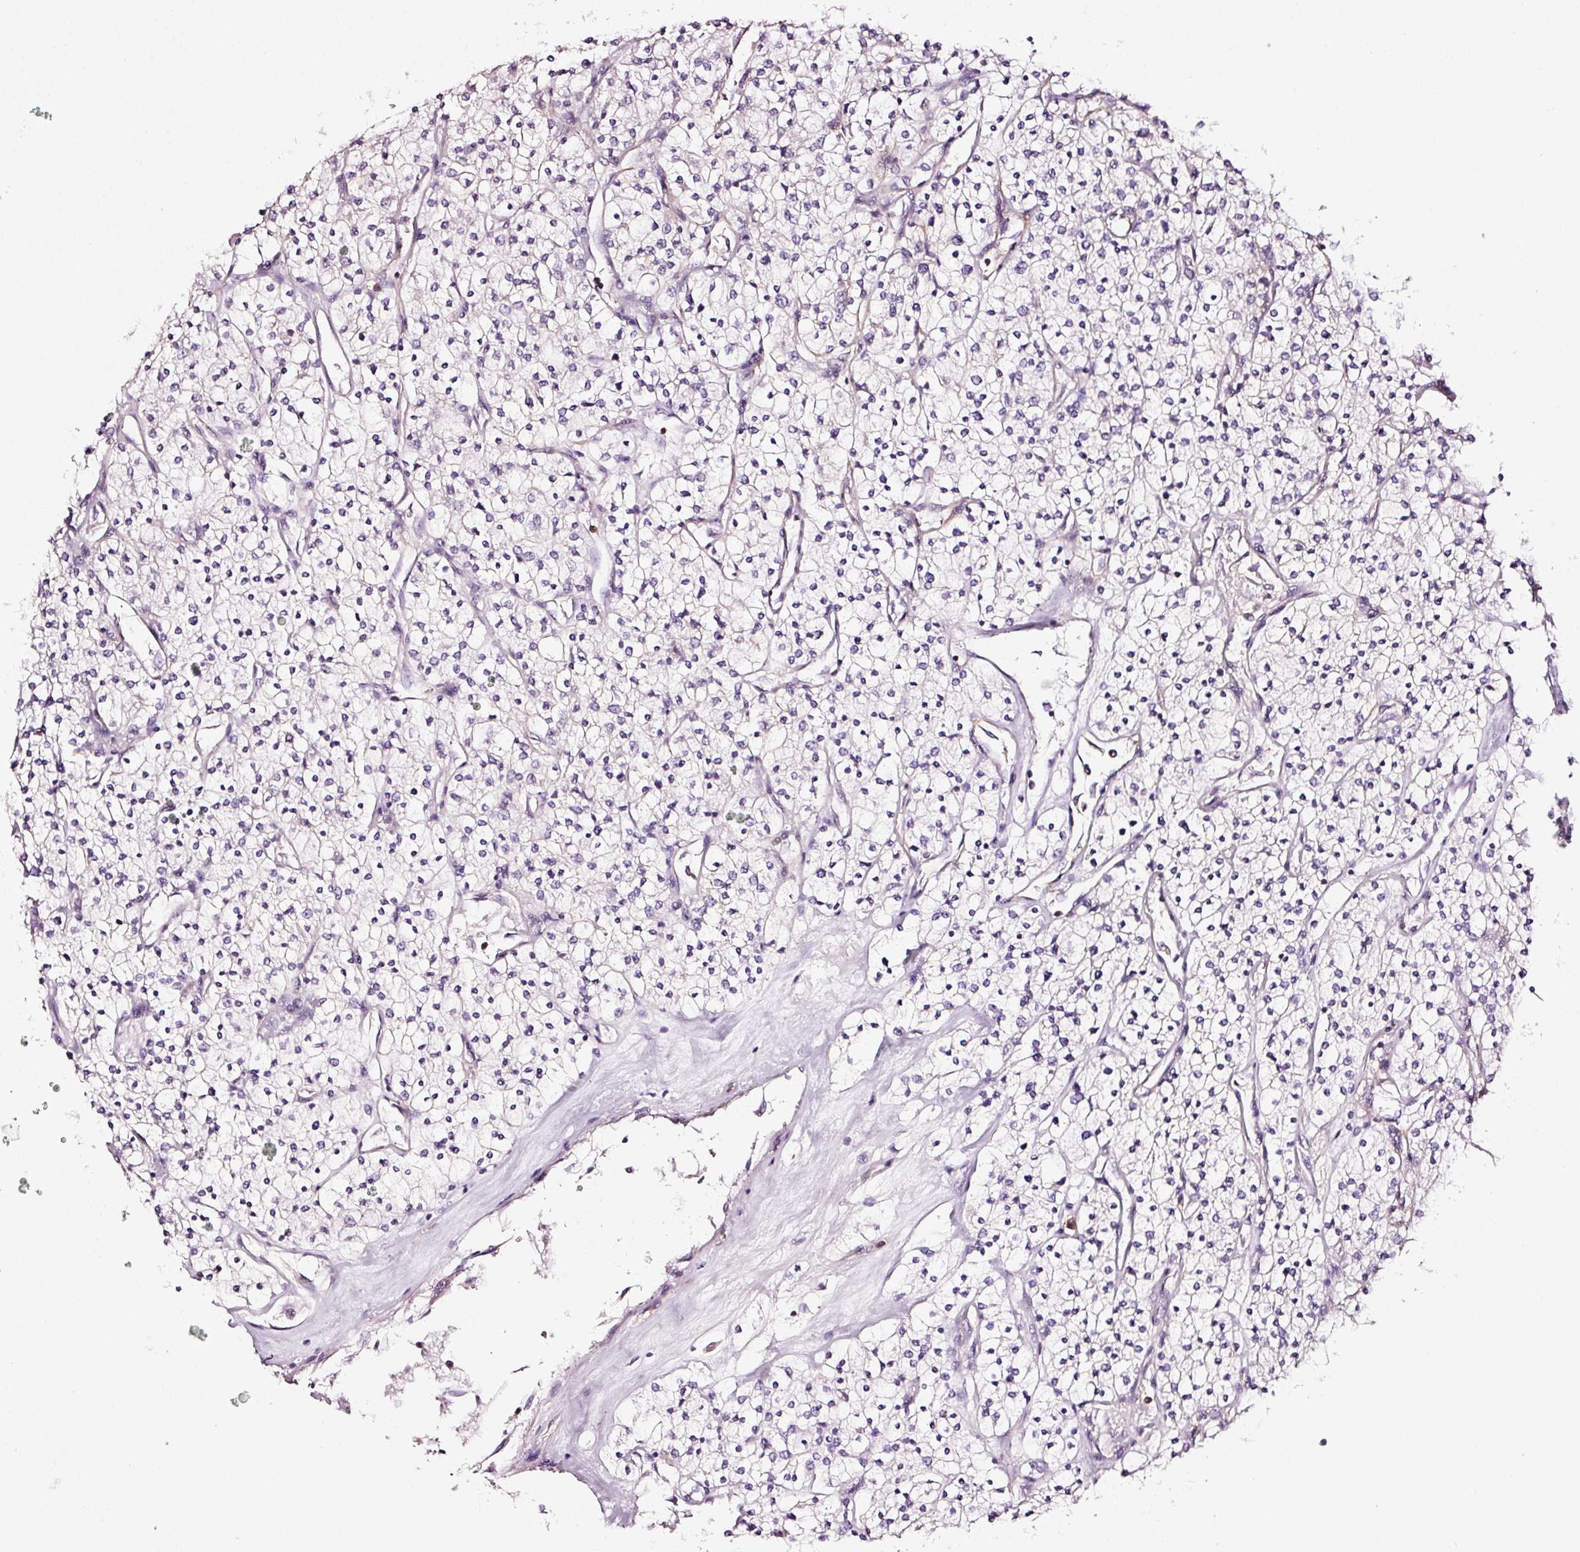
{"staining": {"intensity": "negative", "quantity": "none", "location": "none"}, "tissue": "renal cancer", "cell_type": "Tumor cells", "image_type": "cancer", "snomed": [{"axis": "morphology", "description": "Adenocarcinoma, NOS"}, {"axis": "topography", "description": "Kidney"}], "caption": "Human renal adenocarcinoma stained for a protein using immunohistochemistry (IHC) reveals no staining in tumor cells.", "gene": "ADD3", "patient": {"sex": "male", "age": 80}}